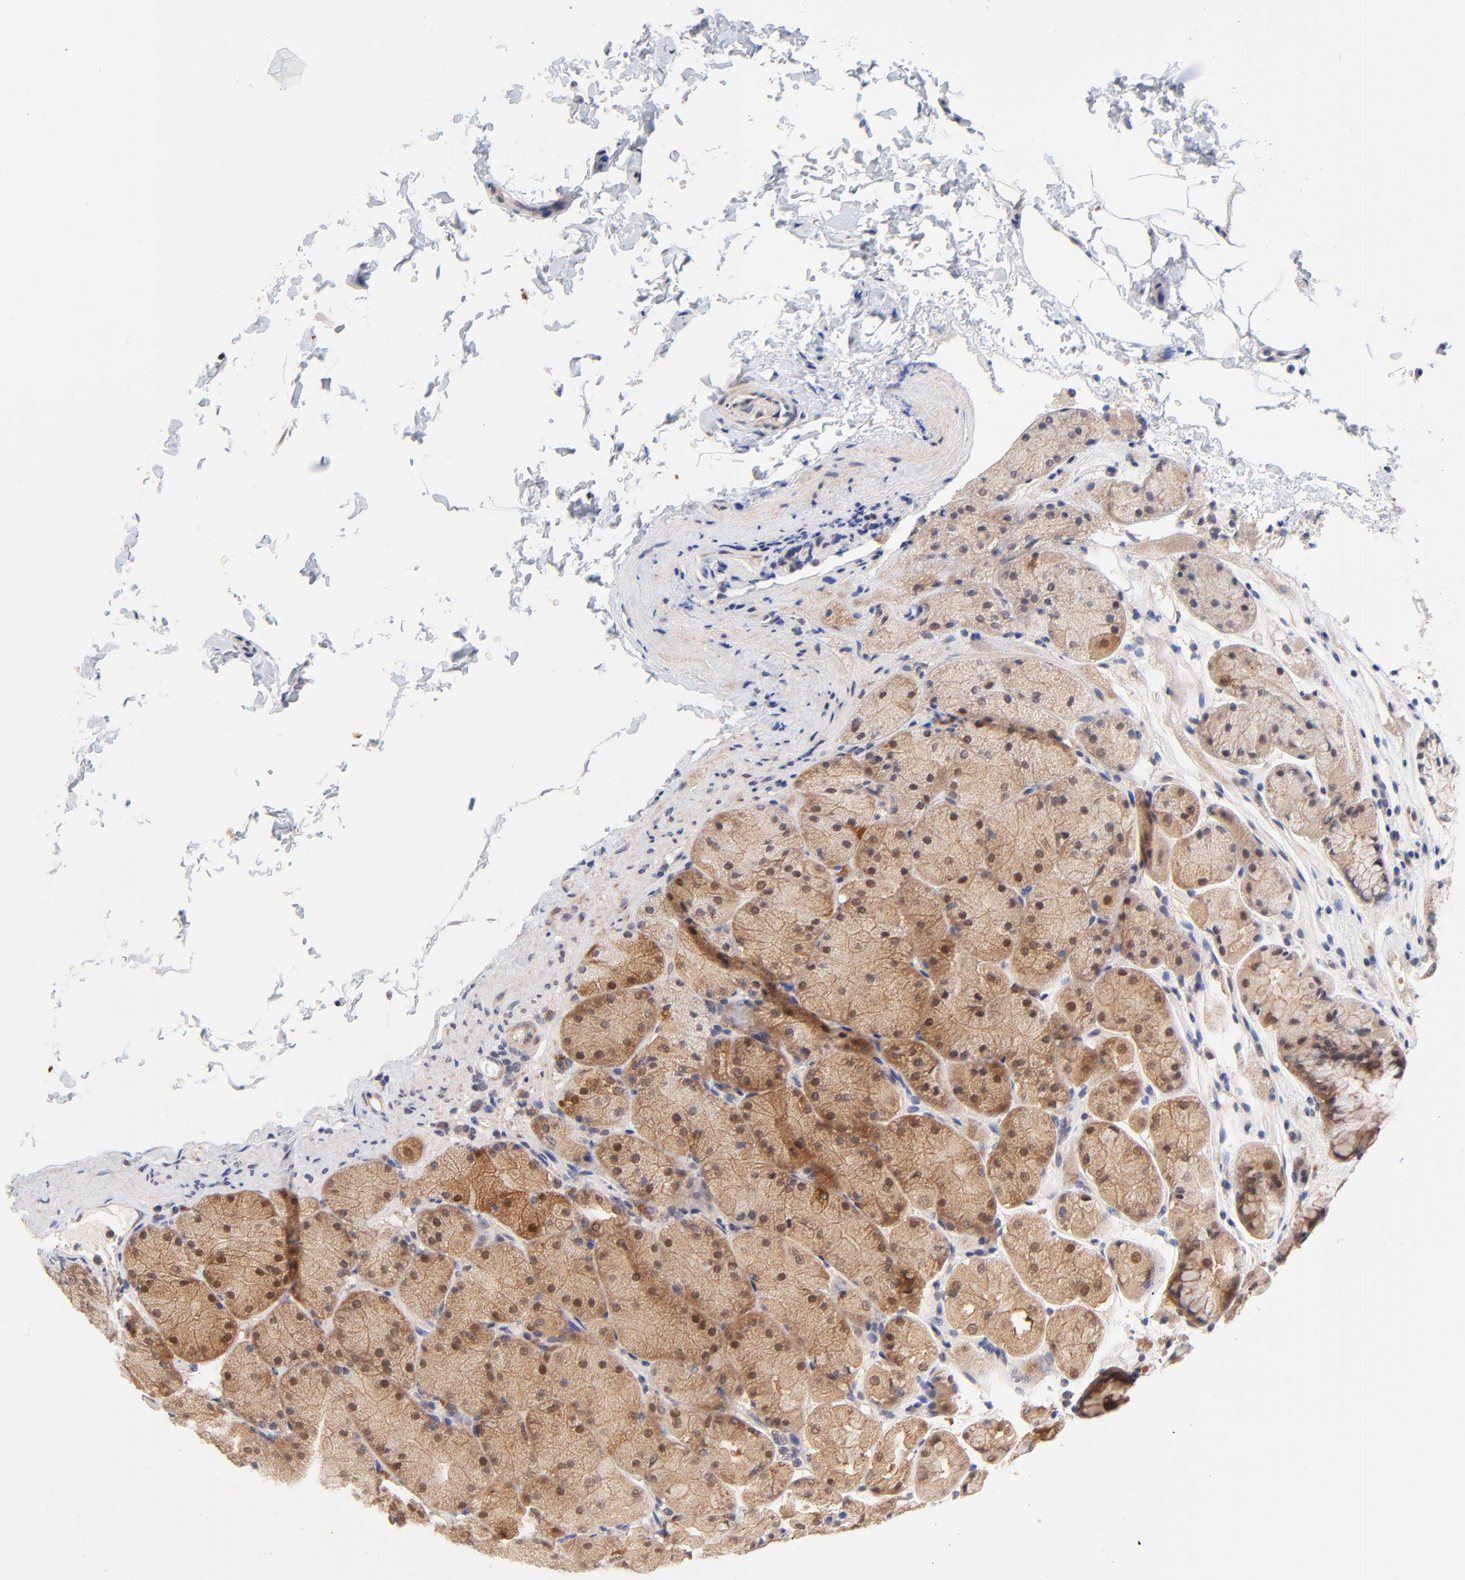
{"staining": {"intensity": "moderate", "quantity": ">75%", "location": "cytoplasmic/membranous"}, "tissue": "stomach", "cell_type": "Glandular cells", "image_type": "normal", "snomed": [{"axis": "morphology", "description": "Normal tissue, NOS"}, {"axis": "topography", "description": "Stomach, upper"}], "caption": "Immunohistochemistry histopathology image of normal stomach stained for a protein (brown), which exhibits medium levels of moderate cytoplasmic/membranous positivity in approximately >75% of glandular cells.", "gene": "TXNL1", "patient": {"sex": "female", "age": 56}}